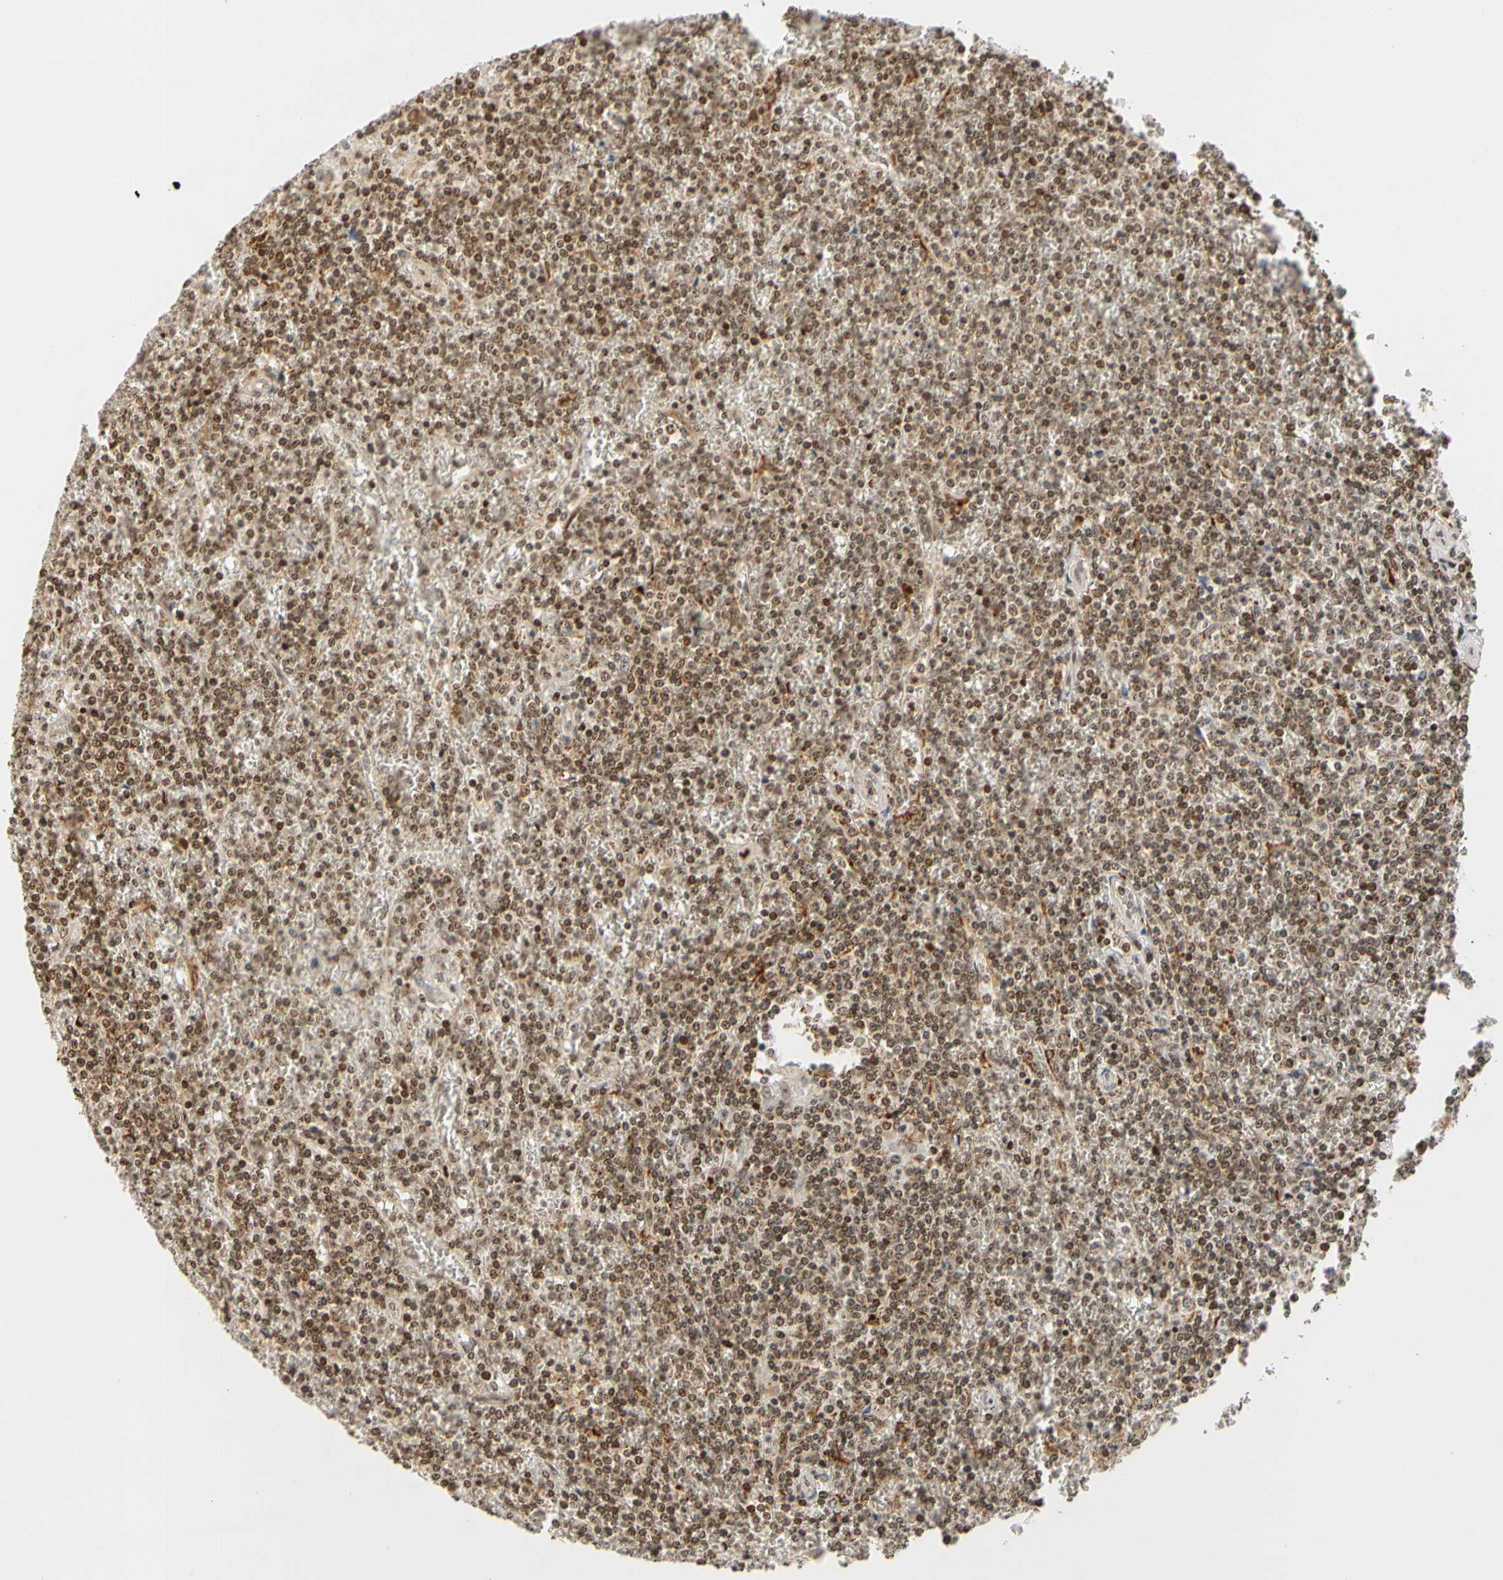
{"staining": {"intensity": "moderate", "quantity": ">75%", "location": "nuclear"}, "tissue": "lymphoma", "cell_type": "Tumor cells", "image_type": "cancer", "snomed": [{"axis": "morphology", "description": "Malignant lymphoma, non-Hodgkin's type, Low grade"}, {"axis": "topography", "description": "Spleen"}], "caption": "This photomicrograph shows immunohistochemistry staining of lymphoma, with medium moderate nuclear staining in approximately >75% of tumor cells.", "gene": "CDK7", "patient": {"sex": "female", "age": 19}}